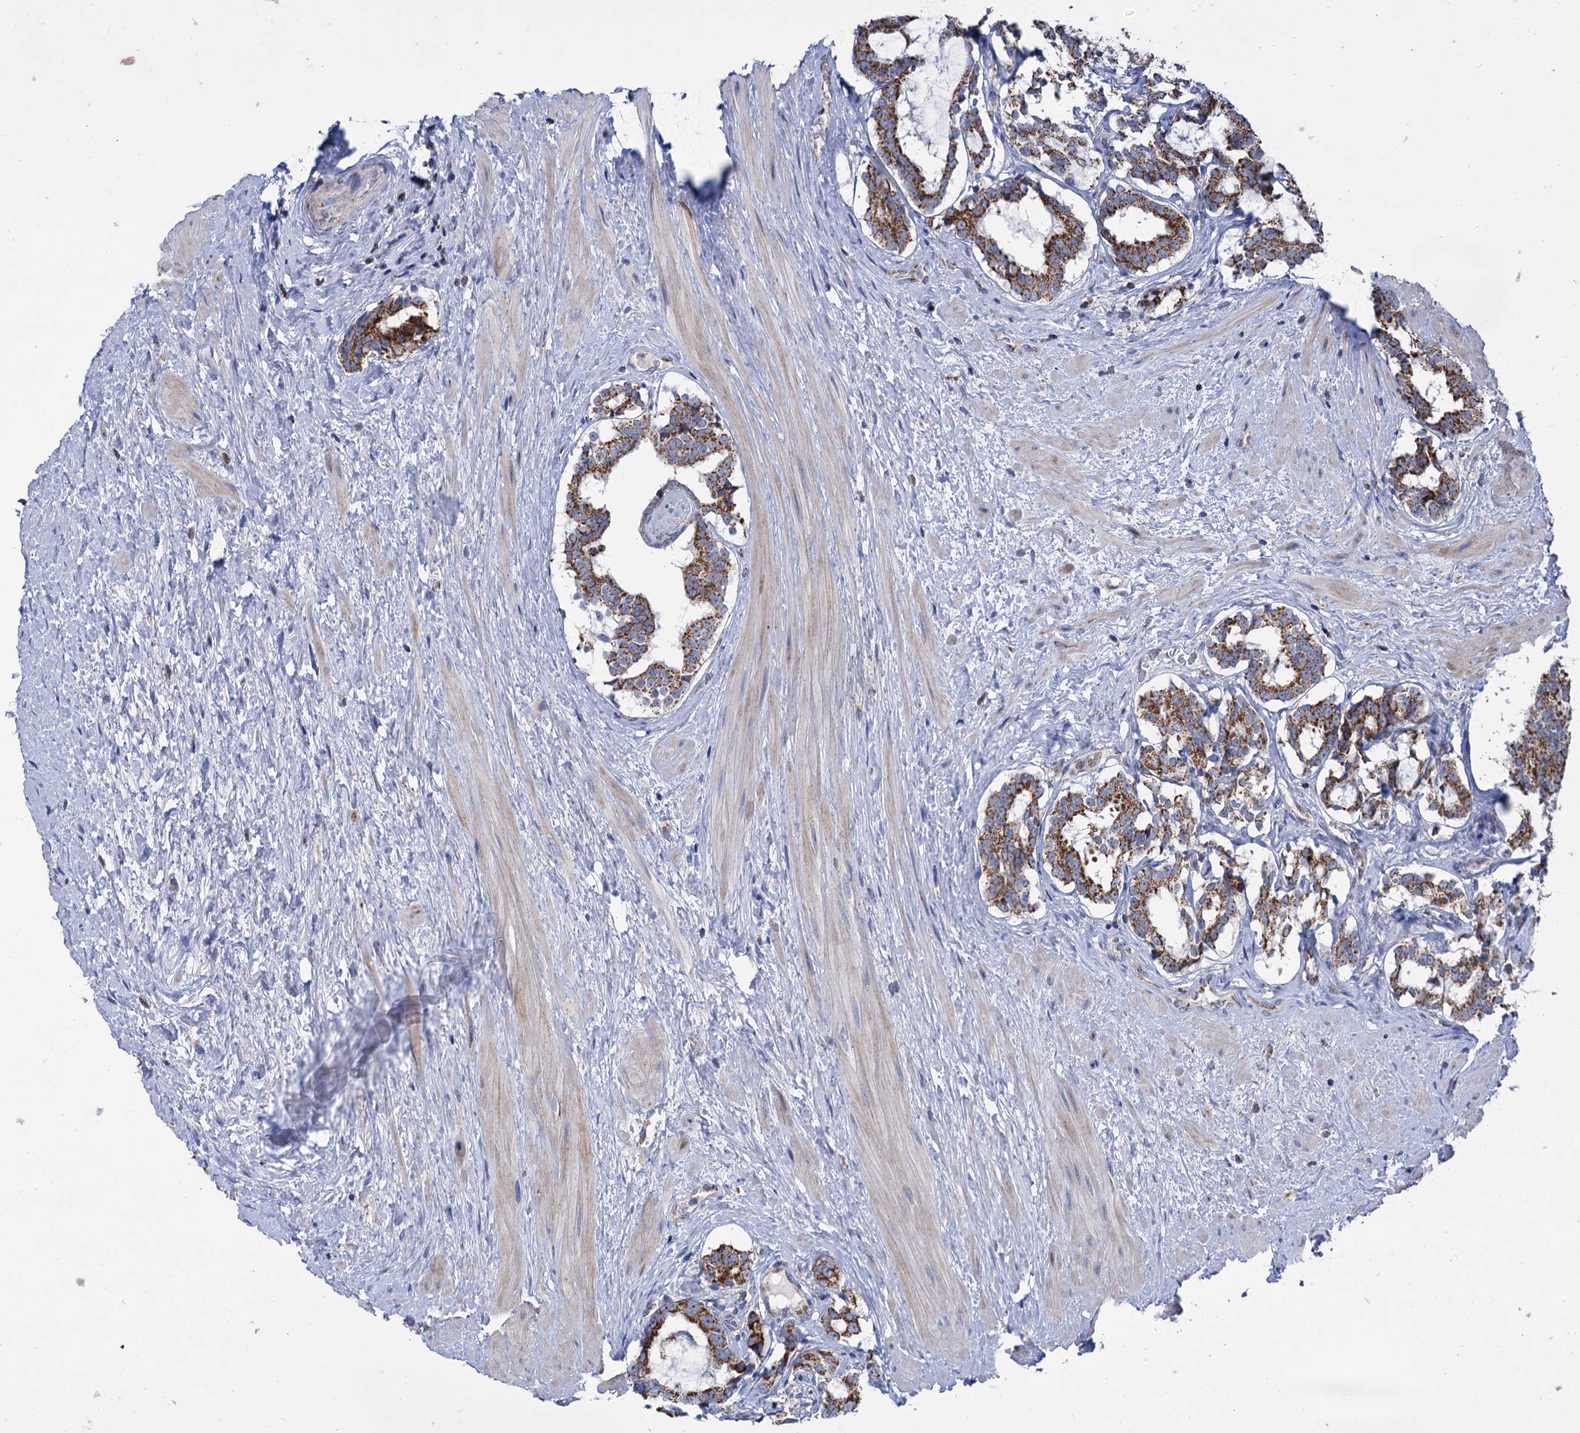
{"staining": {"intensity": "moderate", "quantity": ">75%", "location": "cytoplasmic/membranous"}, "tissue": "prostate cancer", "cell_type": "Tumor cells", "image_type": "cancer", "snomed": [{"axis": "morphology", "description": "Adenocarcinoma, High grade"}, {"axis": "topography", "description": "Prostate"}], "caption": "Immunohistochemical staining of human high-grade adenocarcinoma (prostate) displays medium levels of moderate cytoplasmic/membranous staining in approximately >75% of tumor cells. (Brightfield microscopy of DAB IHC at high magnification).", "gene": "ABHD10", "patient": {"sex": "male", "age": 58}}